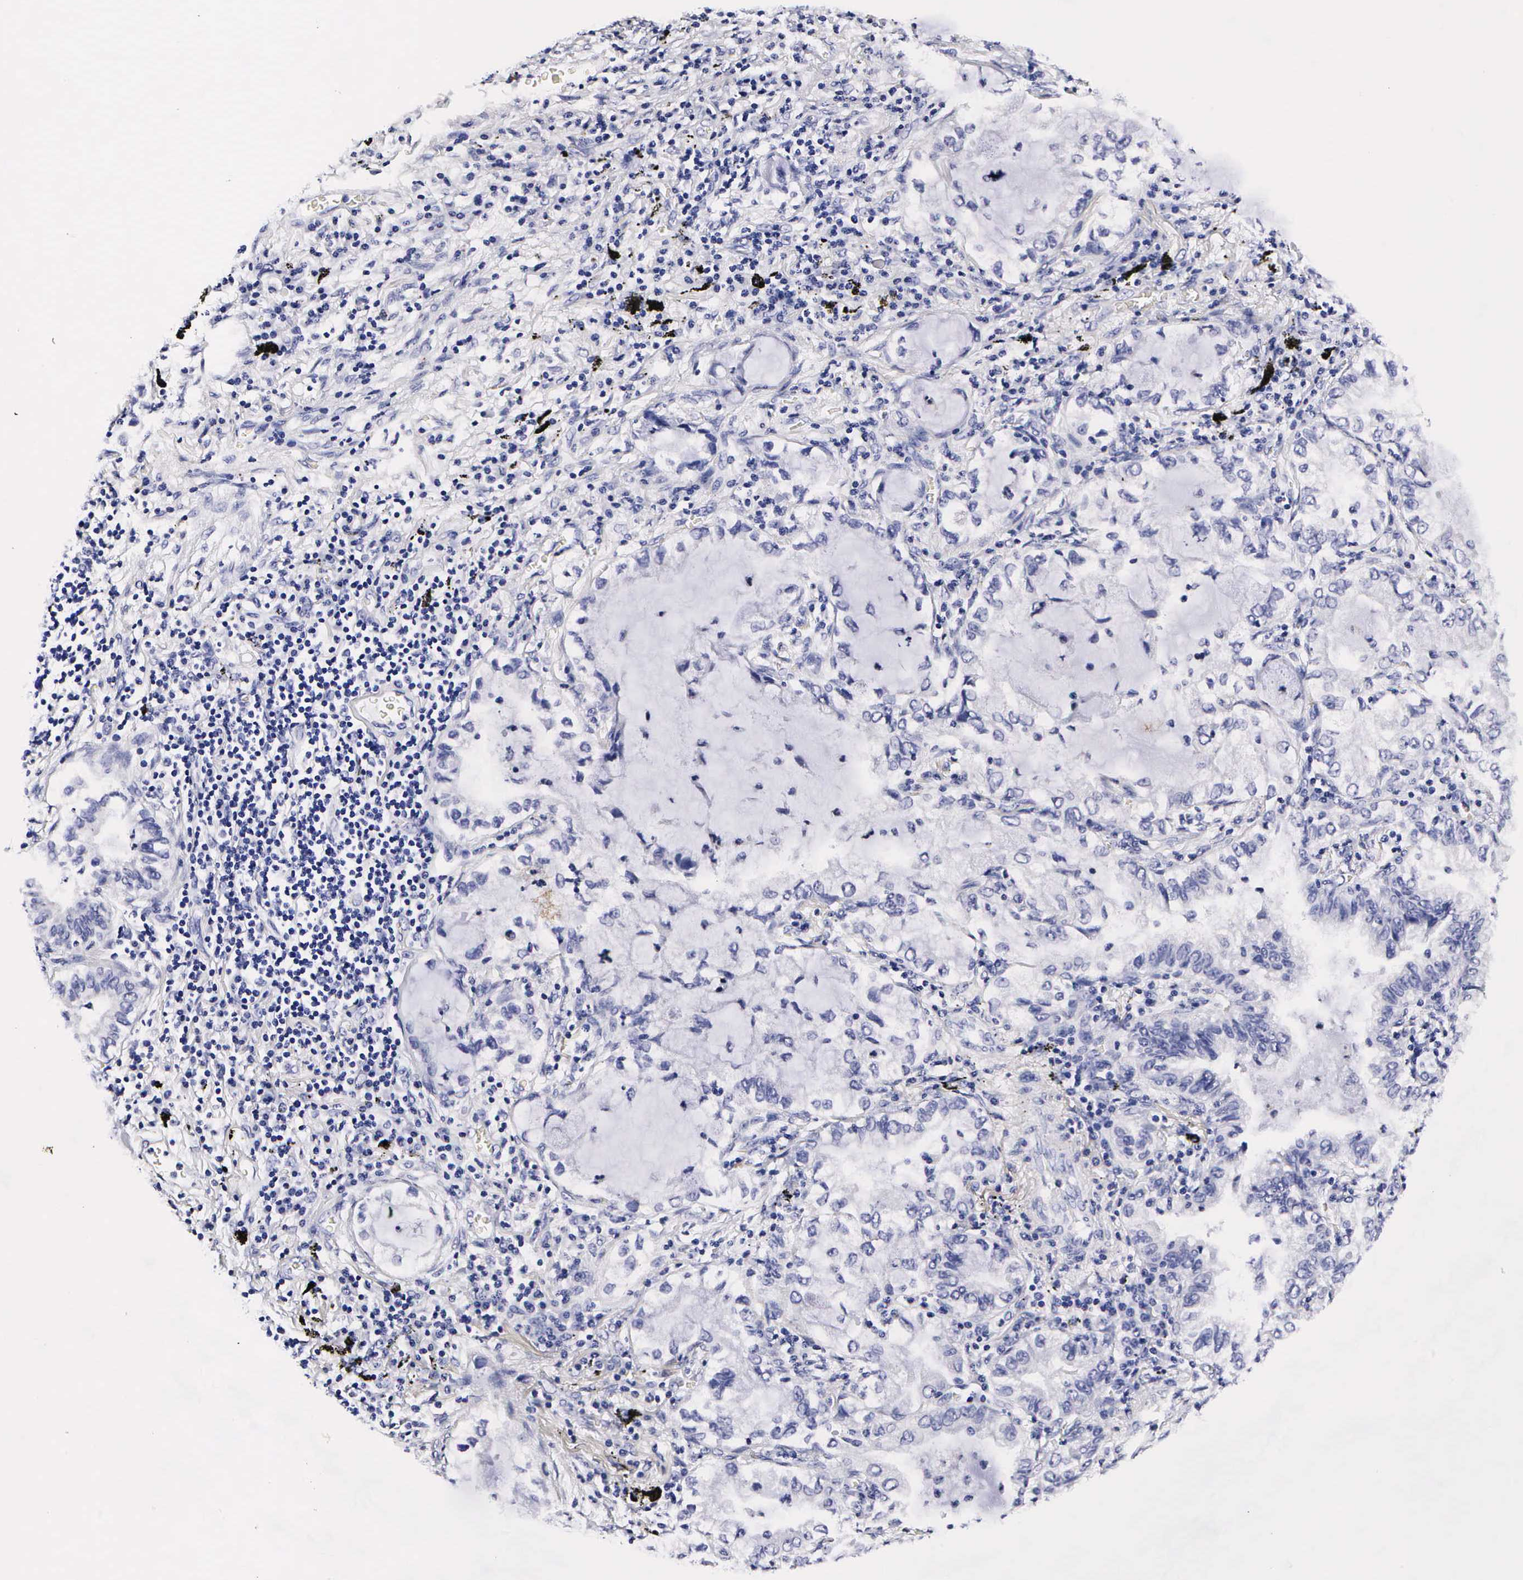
{"staining": {"intensity": "negative", "quantity": "none", "location": "none"}, "tissue": "lung cancer", "cell_type": "Tumor cells", "image_type": "cancer", "snomed": [{"axis": "morphology", "description": "Adenocarcinoma, NOS"}, {"axis": "topography", "description": "Lung"}], "caption": "Immunohistochemistry photomicrograph of lung cancer stained for a protein (brown), which exhibits no staining in tumor cells. (DAB (3,3'-diaminobenzidine) IHC with hematoxylin counter stain).", "gene": "RNASE6", "patient": {"sex": "female", "age": 50}}